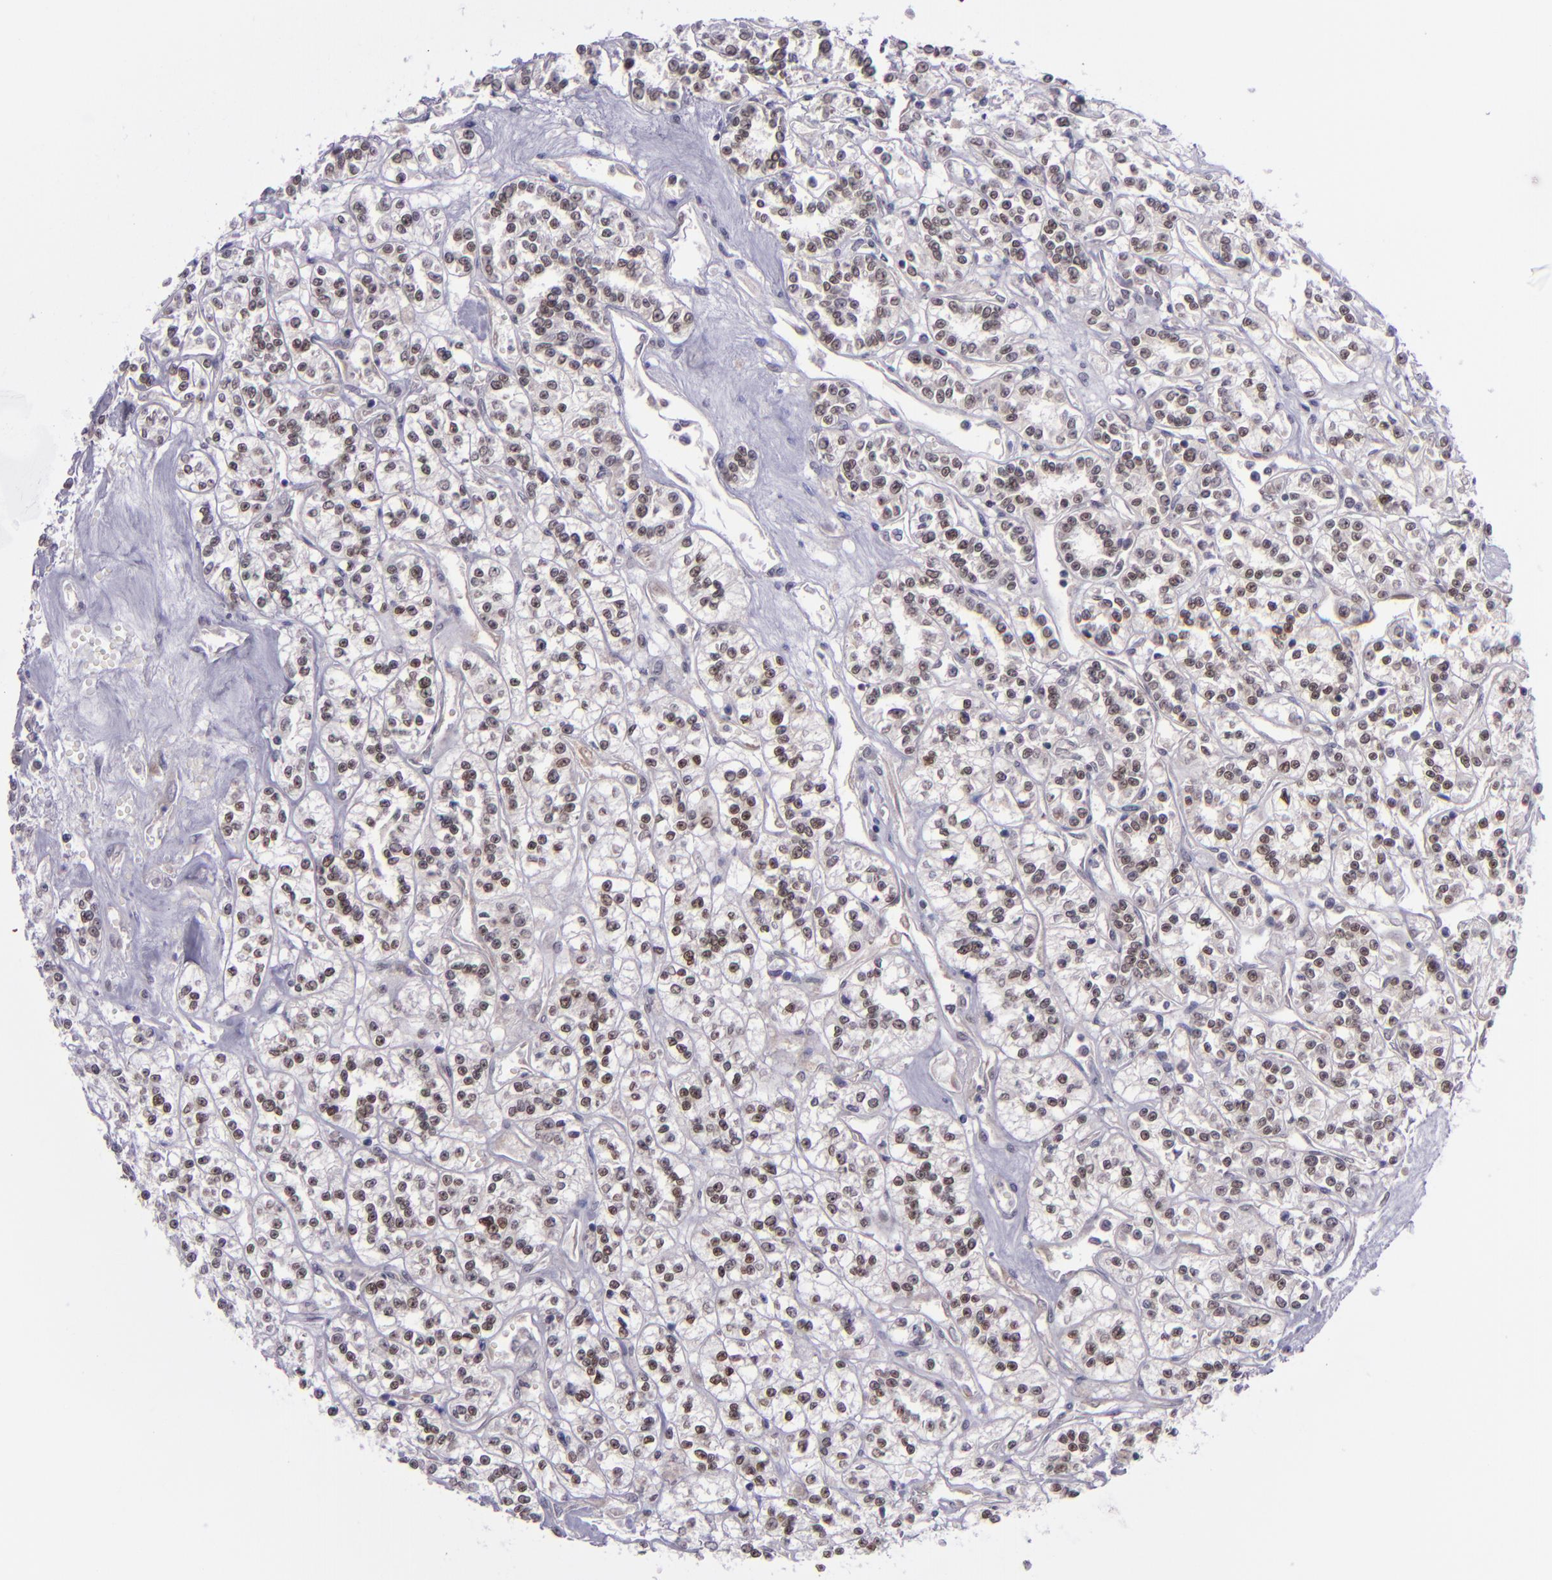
{"staining": {"intensity": "weak", "quantity": ">75%", "location": "nuclear"}, "tissue": "renal cancer", "cell_type": "Tumor cells", "image_type": "cancer", "snomed": [{"axis": "morphology", "description": "Adenocarcinoma, NOS"}, {"axis": "topography", "description": "Kidney"}], "caption": "Renal cancer tissue shows weak nuclear expression in approximately >75% of tumor cells, visualized by immunohistochemistry.", "gene": "BAG1", "patient": {"sex": "female", "age": 76}}